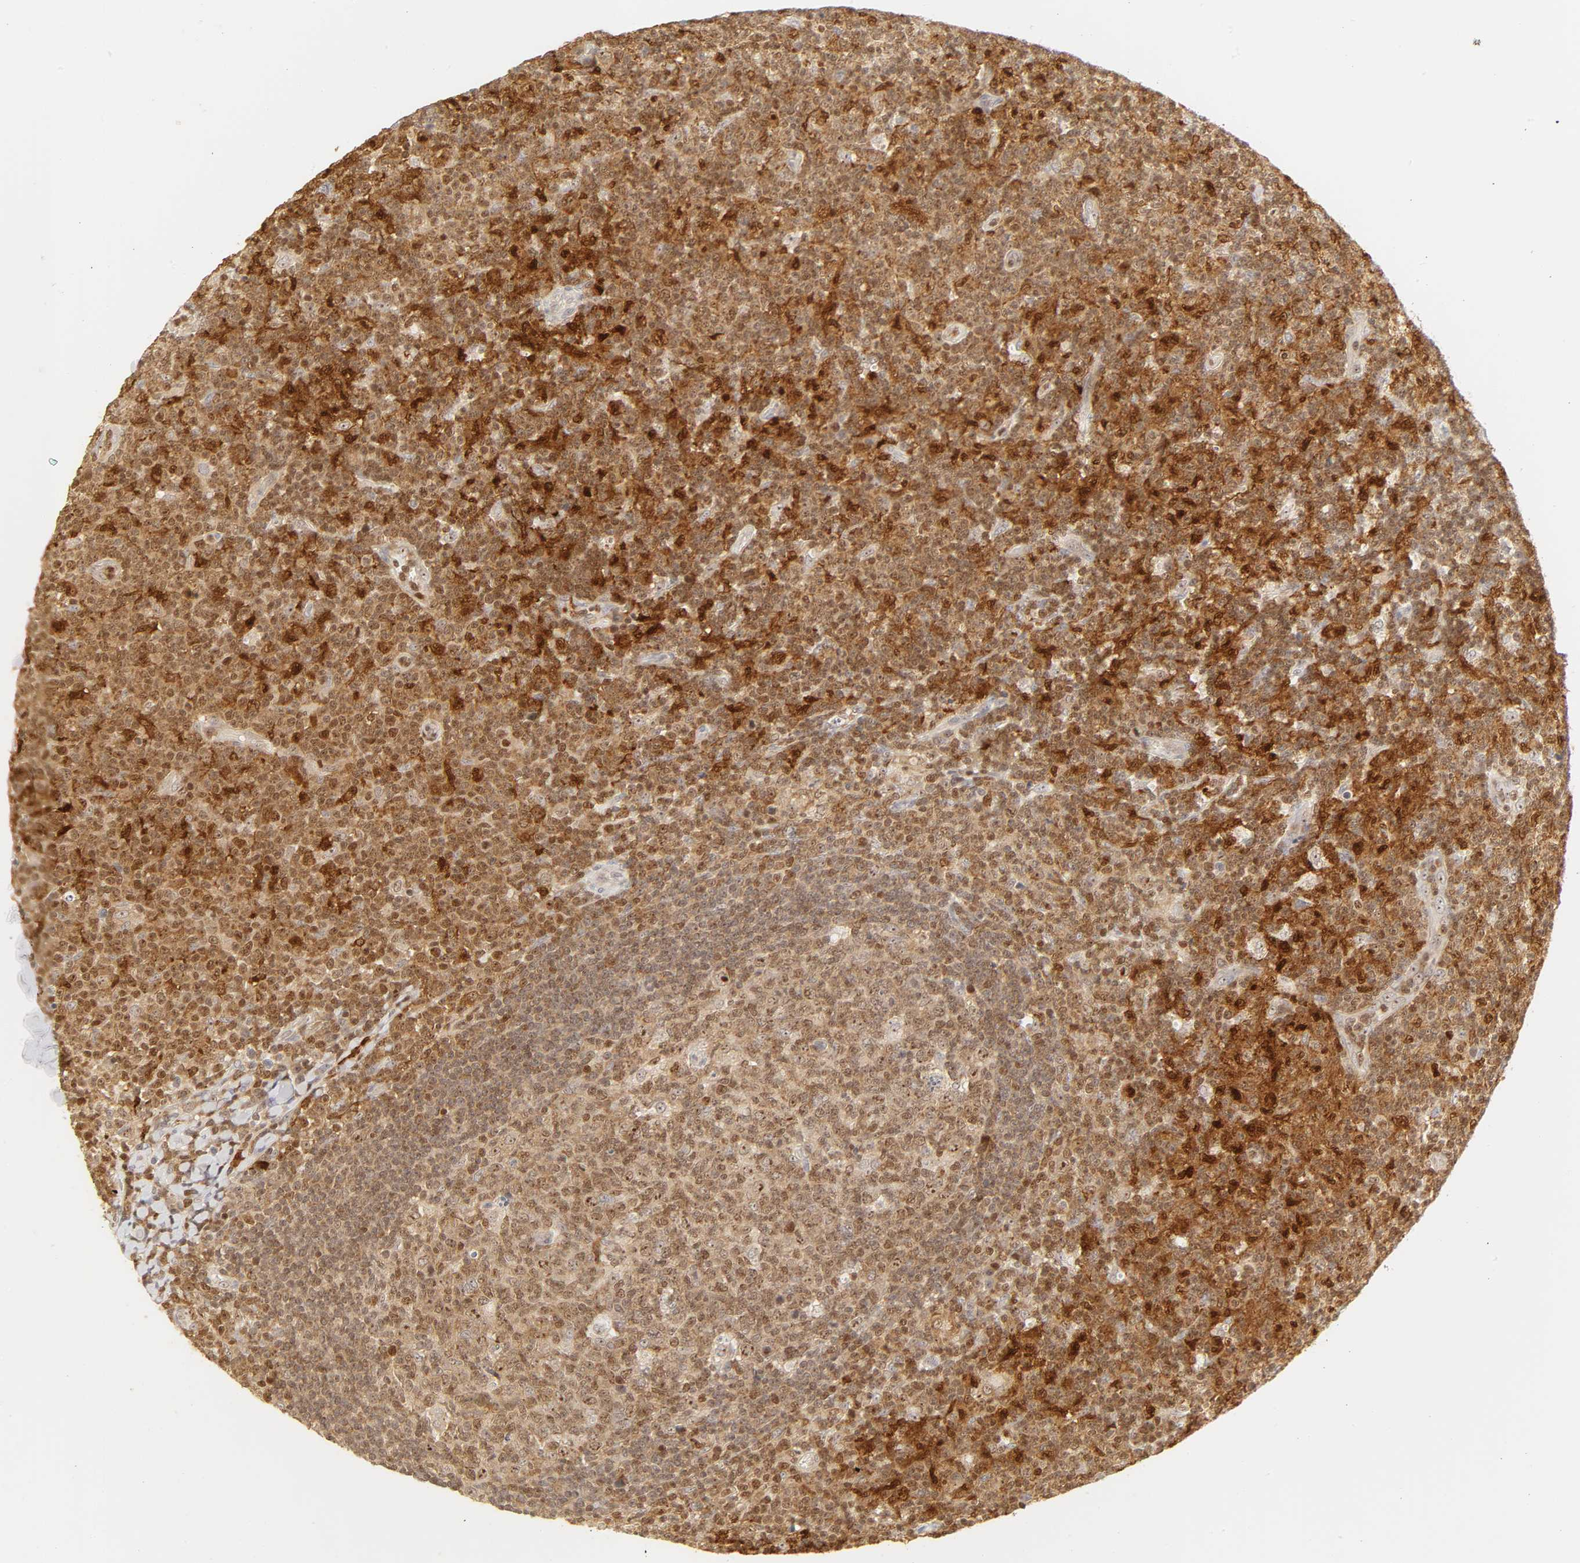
{"staining": {"intensity": "strong", "quantity": ">75%", "location": "cytoplasmic/membranous,nuclear"}, "tissue": "lymph node", "cell_type": "Germinal center cells", "image_type": "normal", "snomed": [{"axis": "morphology", "description": "Normal tissue, NOS"}, {"axis": "morphology", "description": "Inflammation, NOS"}, {"axis": "topography", "description": "Lymph node"}], "caption": "A photomicrograph of human lymph node stained for a protein shows strong cytoplasmic/membranous,nuclear brown staining in germinal center cells. The staining was performed using DAB to visualize the protein expression in brown, while the nuclei were stained in blue with hematoxylin (Magnification: 20x).", "gene": "KIF2A", "patient": {"sex": "male", "age": 55}}